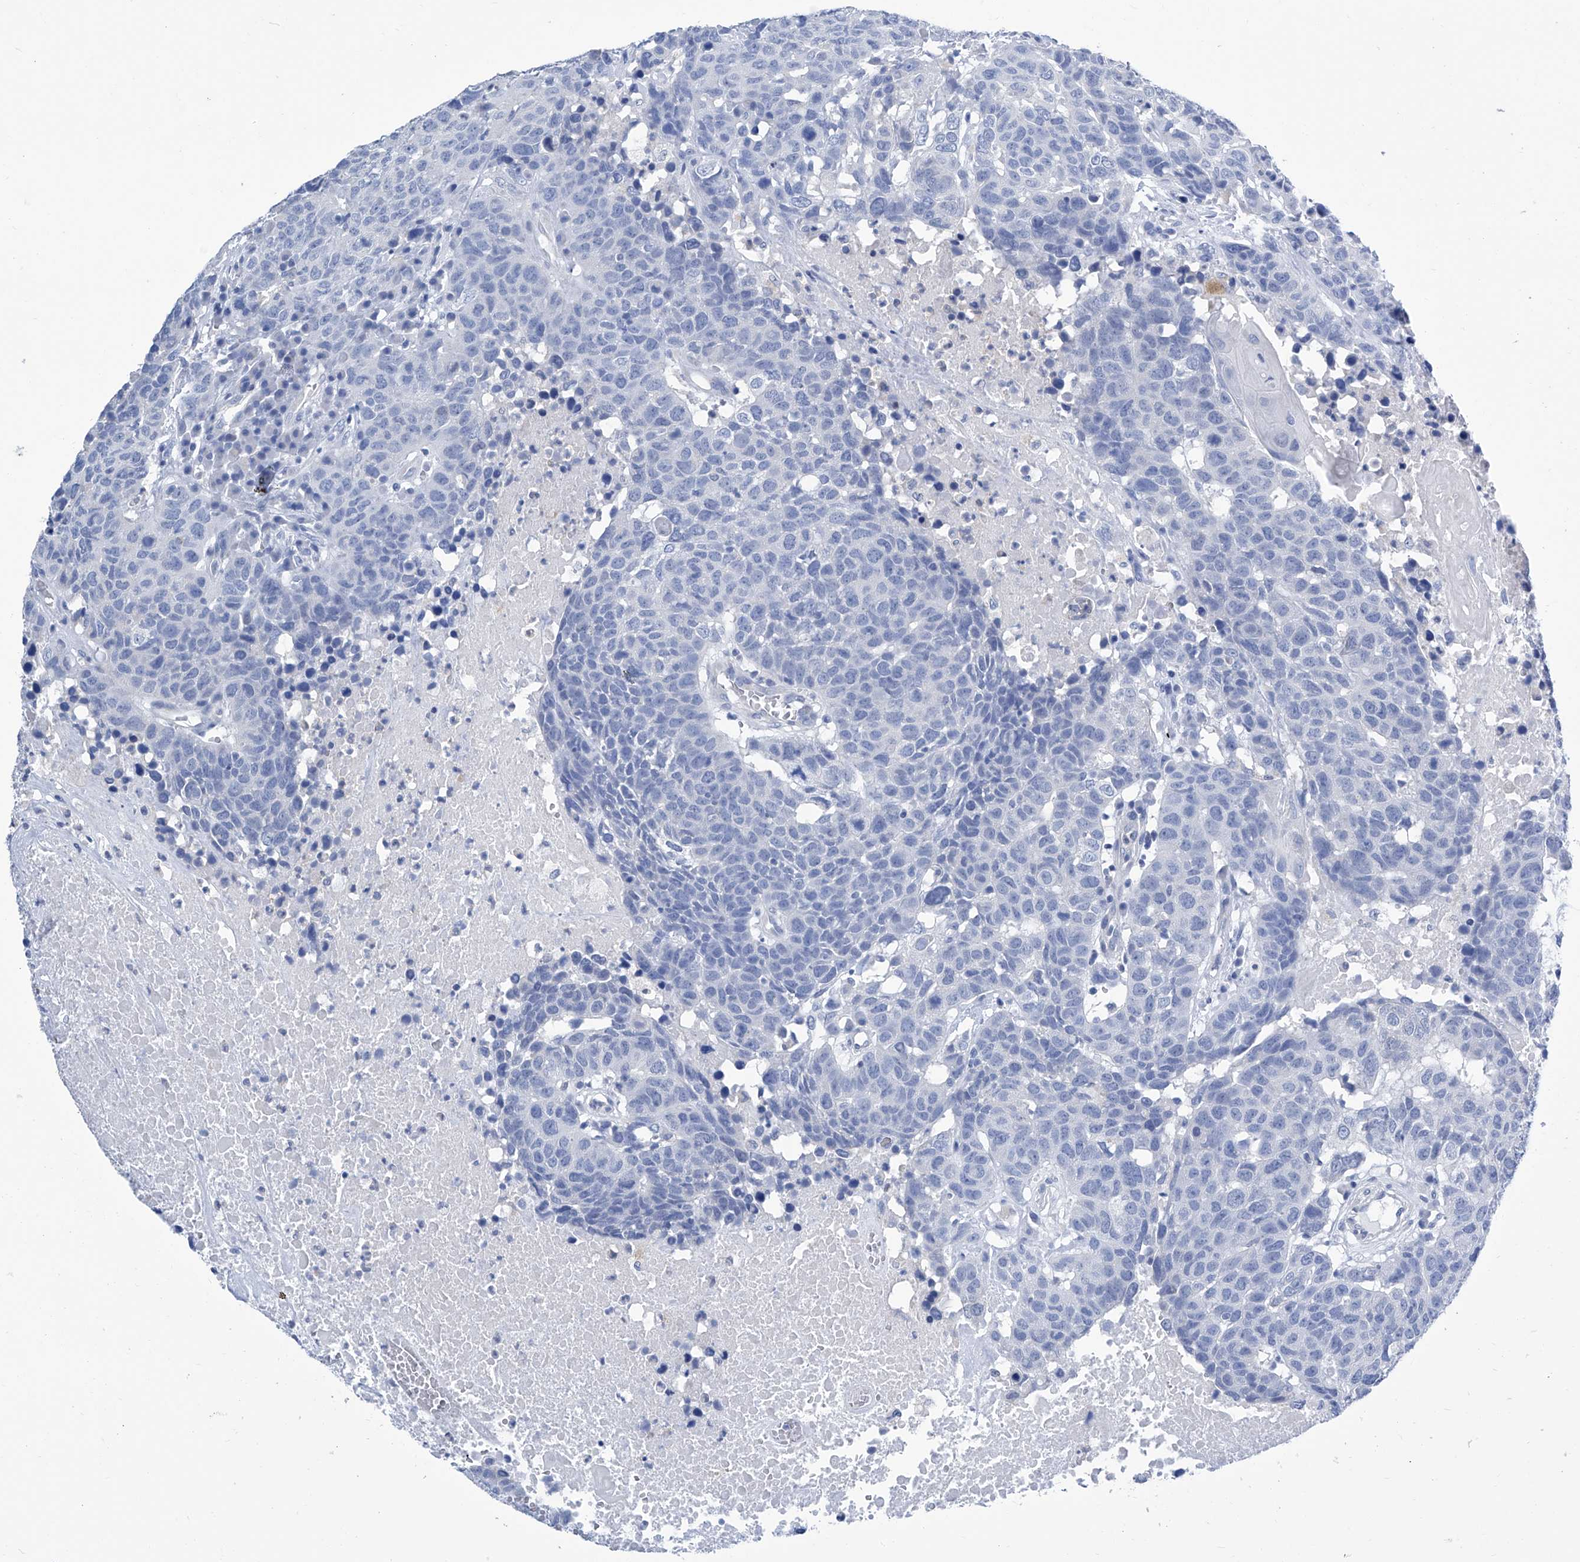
{"staining": {"intensity": "negative", "quantity": "none", "location": "none"}, "tissue": "head and neck cancer", "cell_type": "Tumor cells", "image_type": "cancer", "snomed": [{"axis": "morphology", "description": "Squamous cell carcinoma, NOS"}, {"axis": "topography", "description": "Head-Neck"}], "caption": "Immunohistochemistry (IHC) image of human head and neck cancer (squamous cell carcinoma) stained for a protein (brown), which exhibits no staining in tumor cells.", "gene": "IMPA2", "patient": {"sex": "male", "age": 66}}